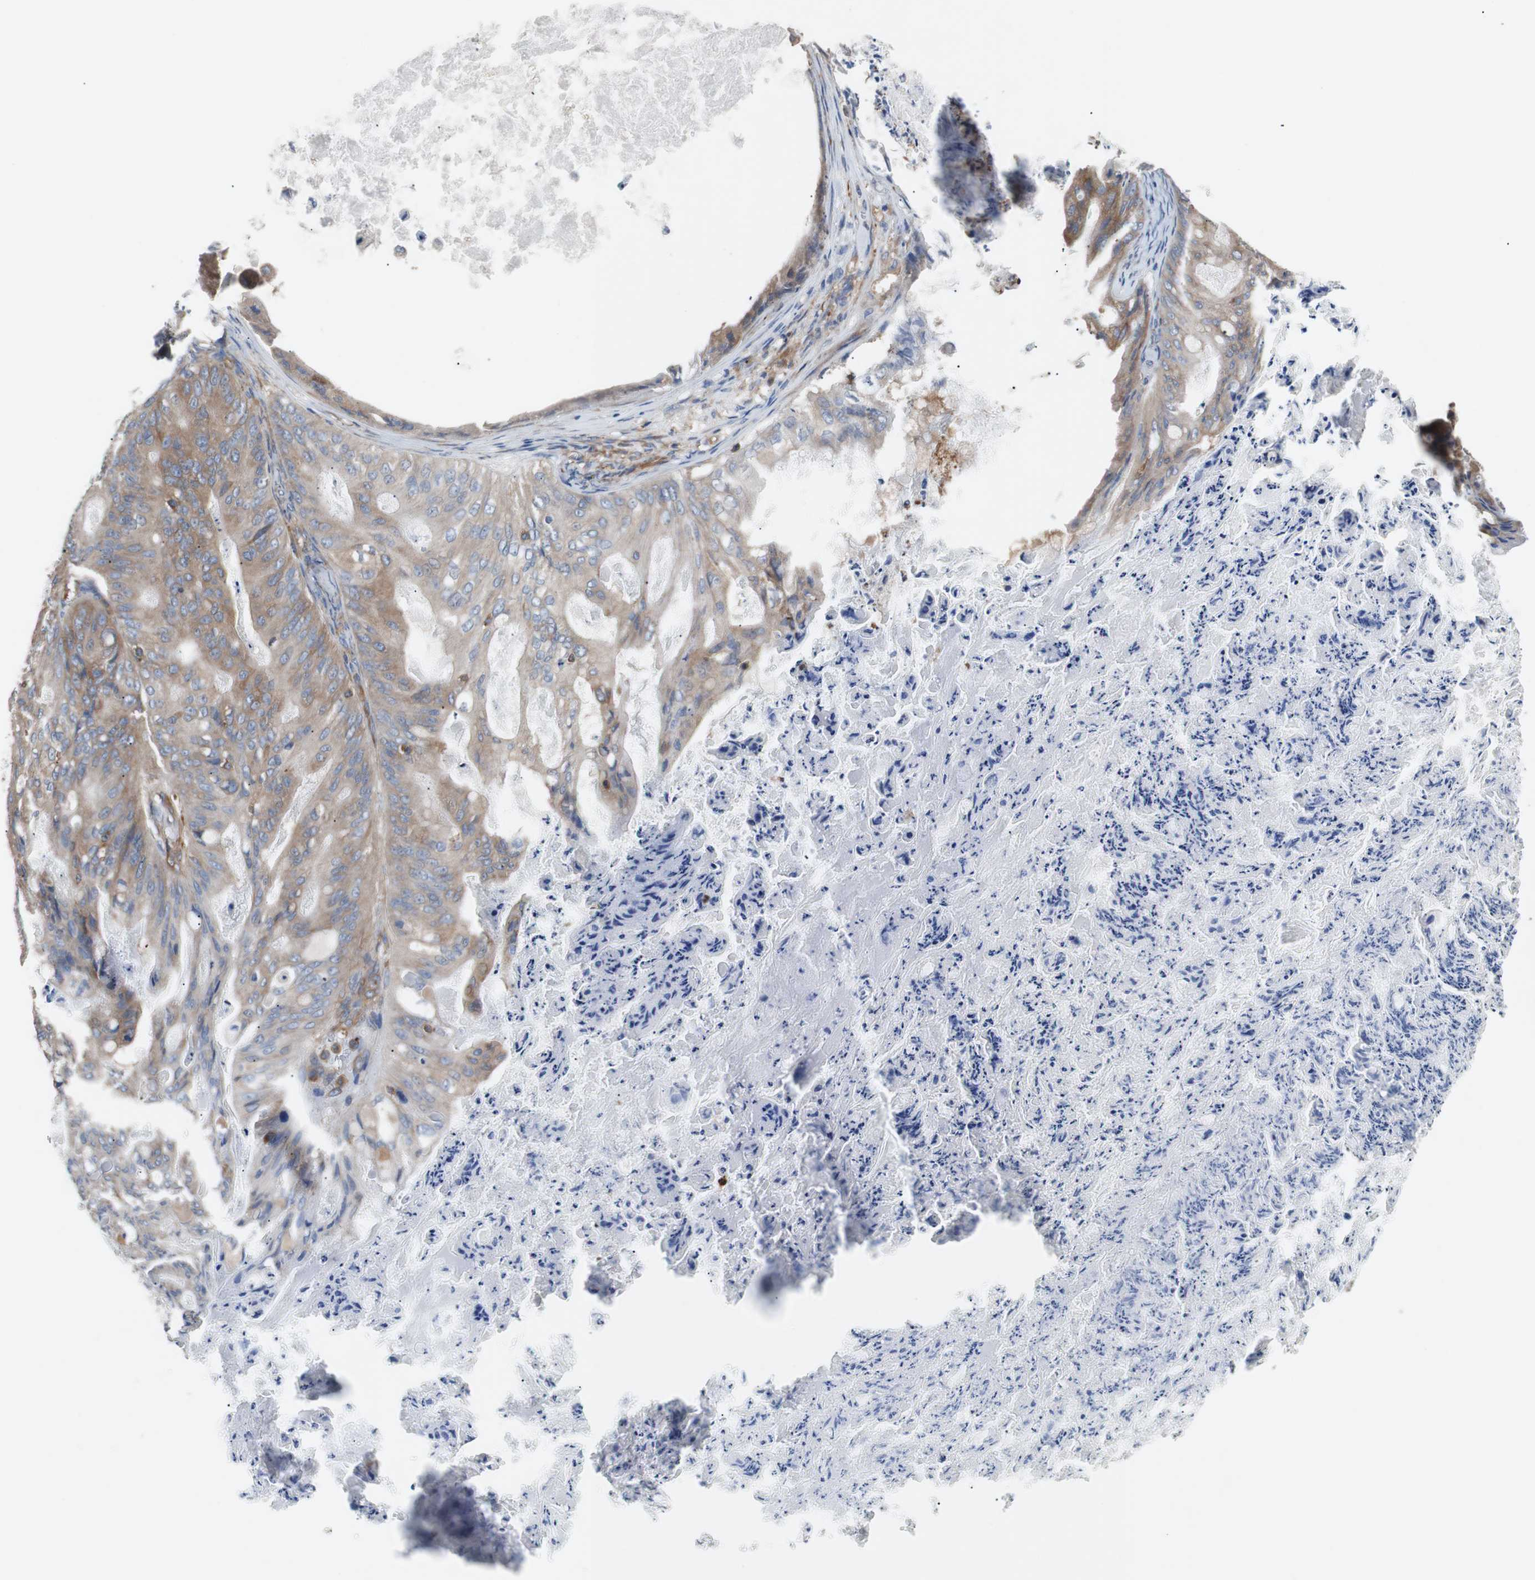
{"staining": {"intensity": "moderate", "quantity": ">75%", "location": "cytoplasmic/membranous"}, "tissue": "ovarian cancer", "cell_type": "Tumor cells", "image_type": "cancer", "snomed": [{"axis": "morphology", "description": "Cystadenocarcinoma, mucinous, NOS"}, {"axis": "topography", "description": "Ovary"}], "caption": "DAB immunohistochemical staining of ovarian cancer shows moderate cytoplasmic/membranous protein staining in approximately >75% of tumor cells.", "gene": "GYS1", "patient": {"sex": "female", "age": 36}}